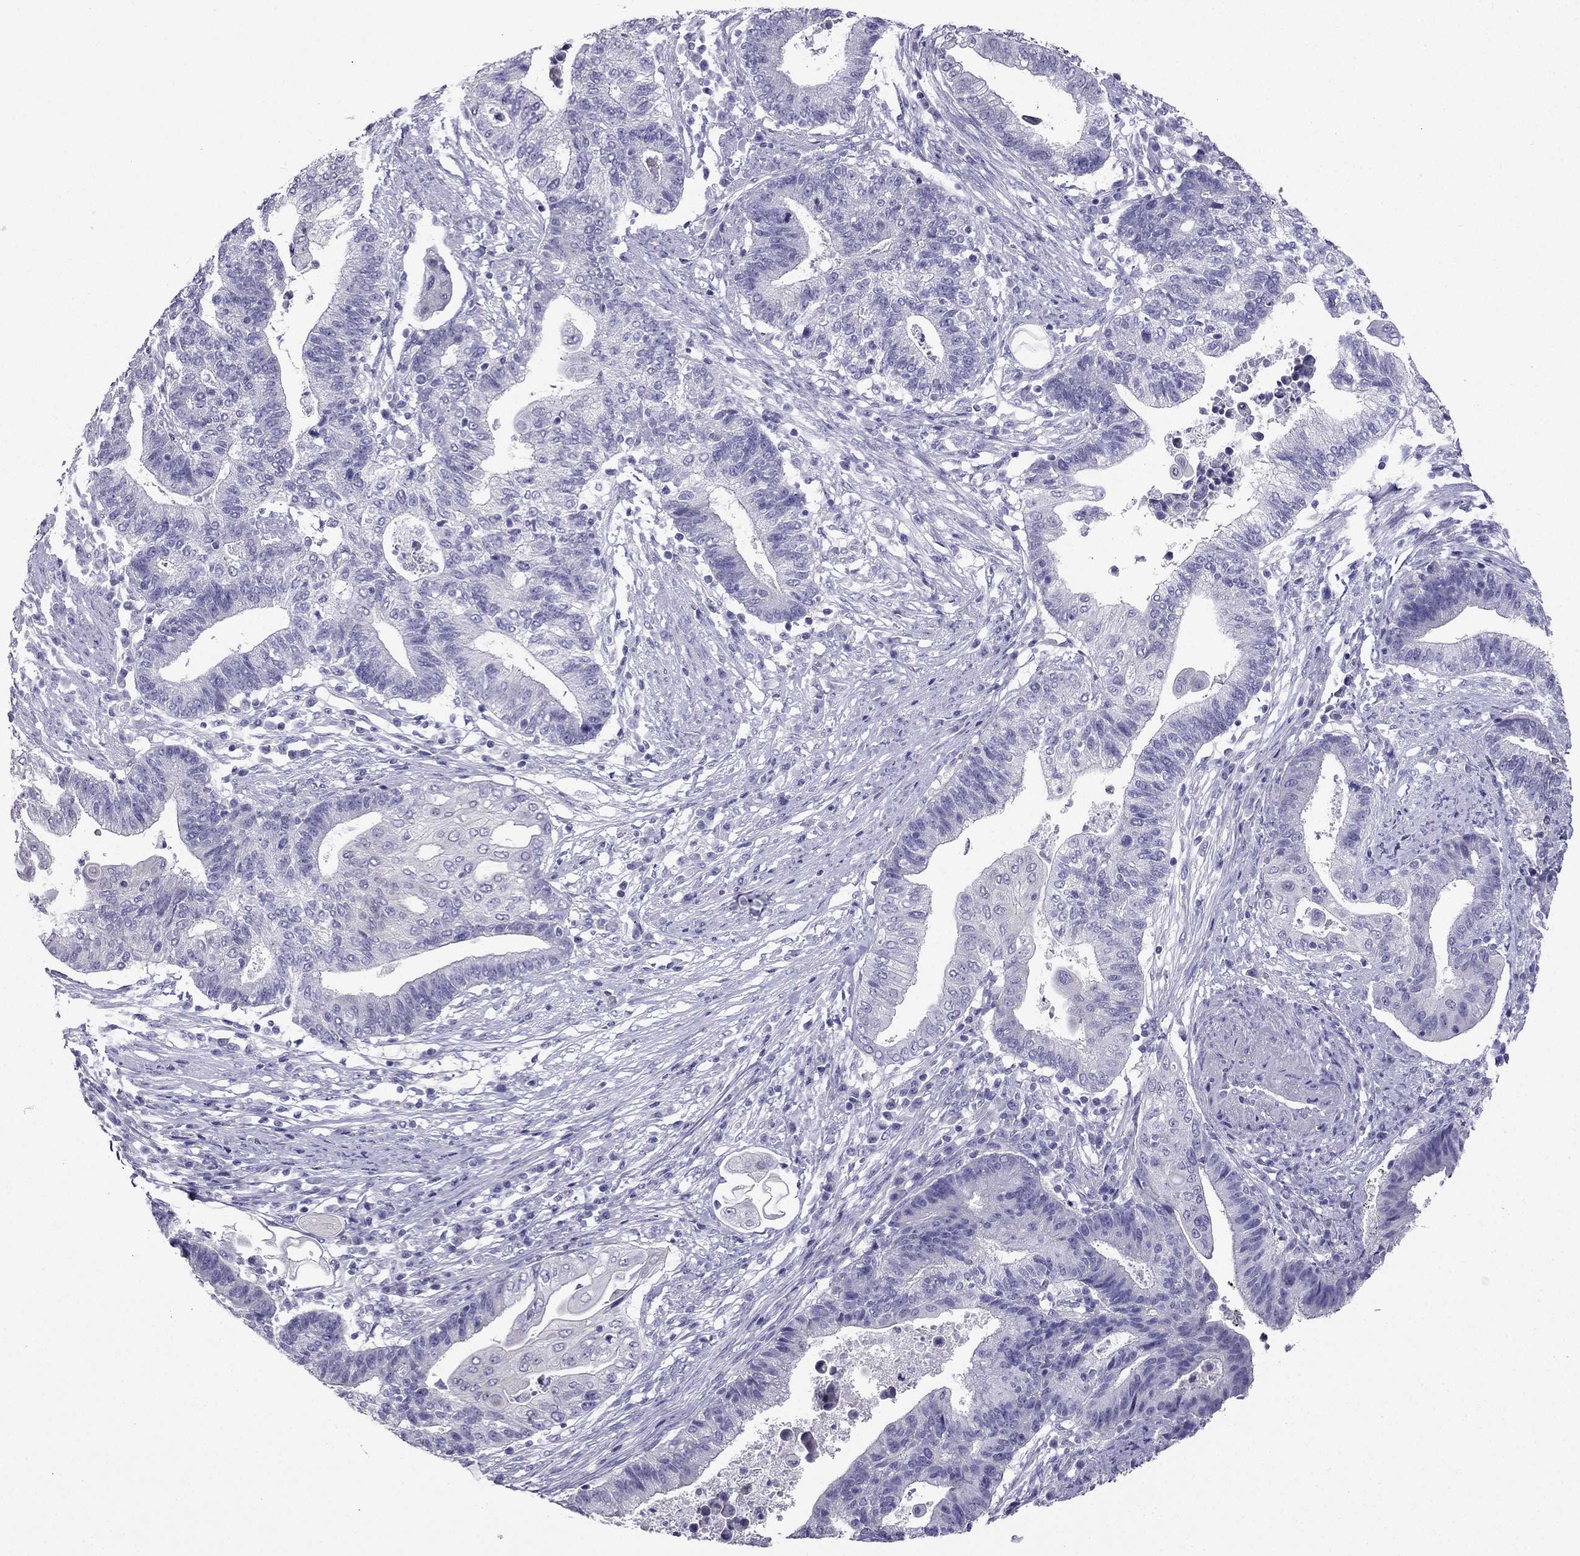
{"staining": {"intensity": "negative", "quantity": "none", "location": "none"}, "tissue": "endometrial cancer", "cell_type": "Tumor cells", "image_type": "cancer", "snomed": [{"axis": "morphology", "description": "Adenocarcinoma, NOS"}, {"axis": "topography", "description": "Uterus"}, {"axis": "topography", "description": "Endometrium"}], "caption": "Tumor cells show no significant staining in endometrial adenocarcinoma.", "gene": "KCNJ10", "patient": {"sex": "female", "age": 54}}